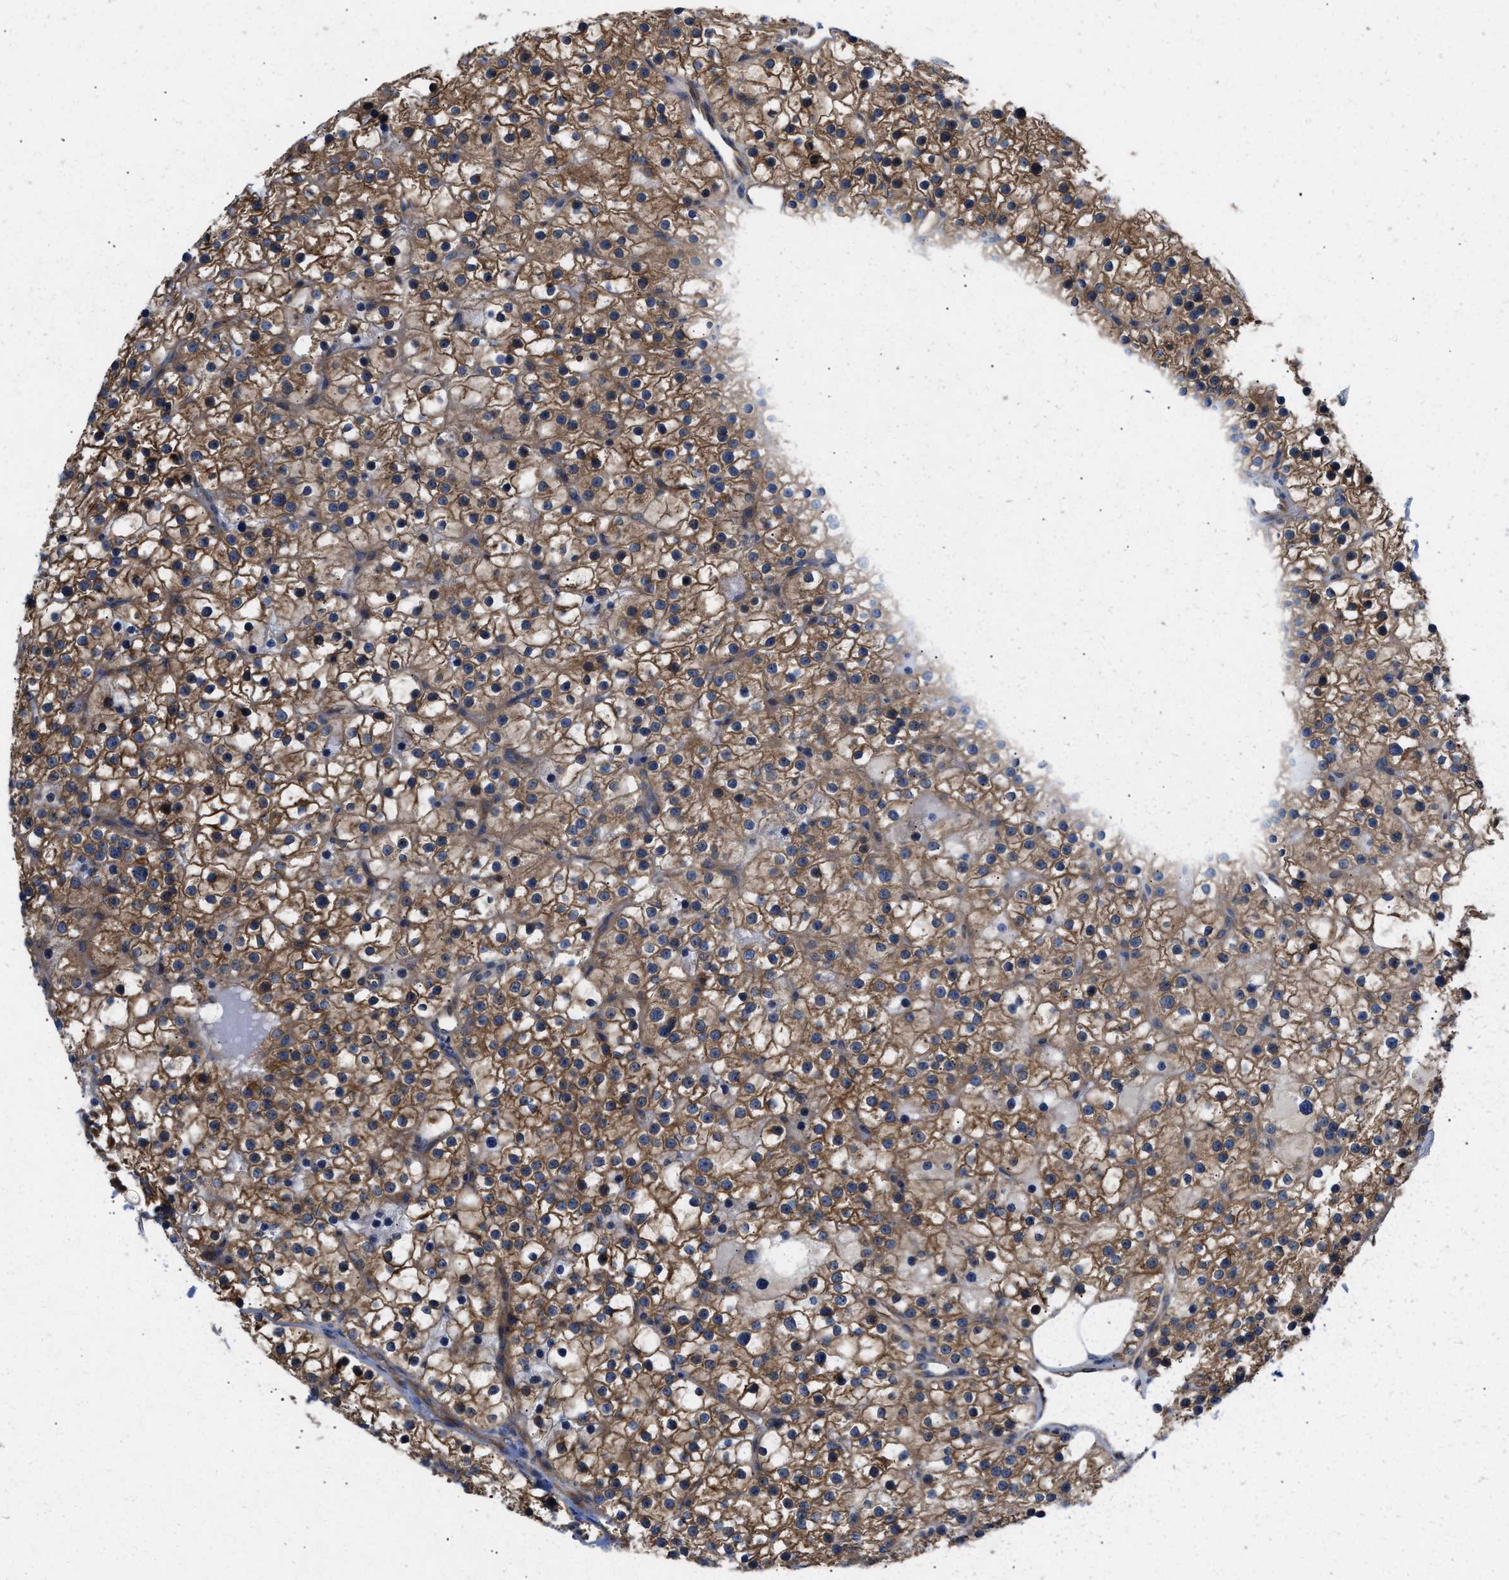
{"staining": {"intensity": "moderate", "quantity": ">75%", "location": "cytoplasmic/membranous"}, "tissue": "parathyroid gland", "cell_type": "Glandular cells", "image_type": "normal", "snomed": [{"axis": "morphology", "description": "Normal tissue, NOS"}, {"axis": "morphology", "description": "Adenoma, NOS"}, {"axis": "topography", "description": "Parathyroid gland"}], "caption": "A medium amount of moderate cytoplasmic/membranous staining is appreciated in about >75% of glandular cells in normal parathyroid gland.", "gene": "LAPTM4B", "patient": {"sex": "female", "age": 70}}